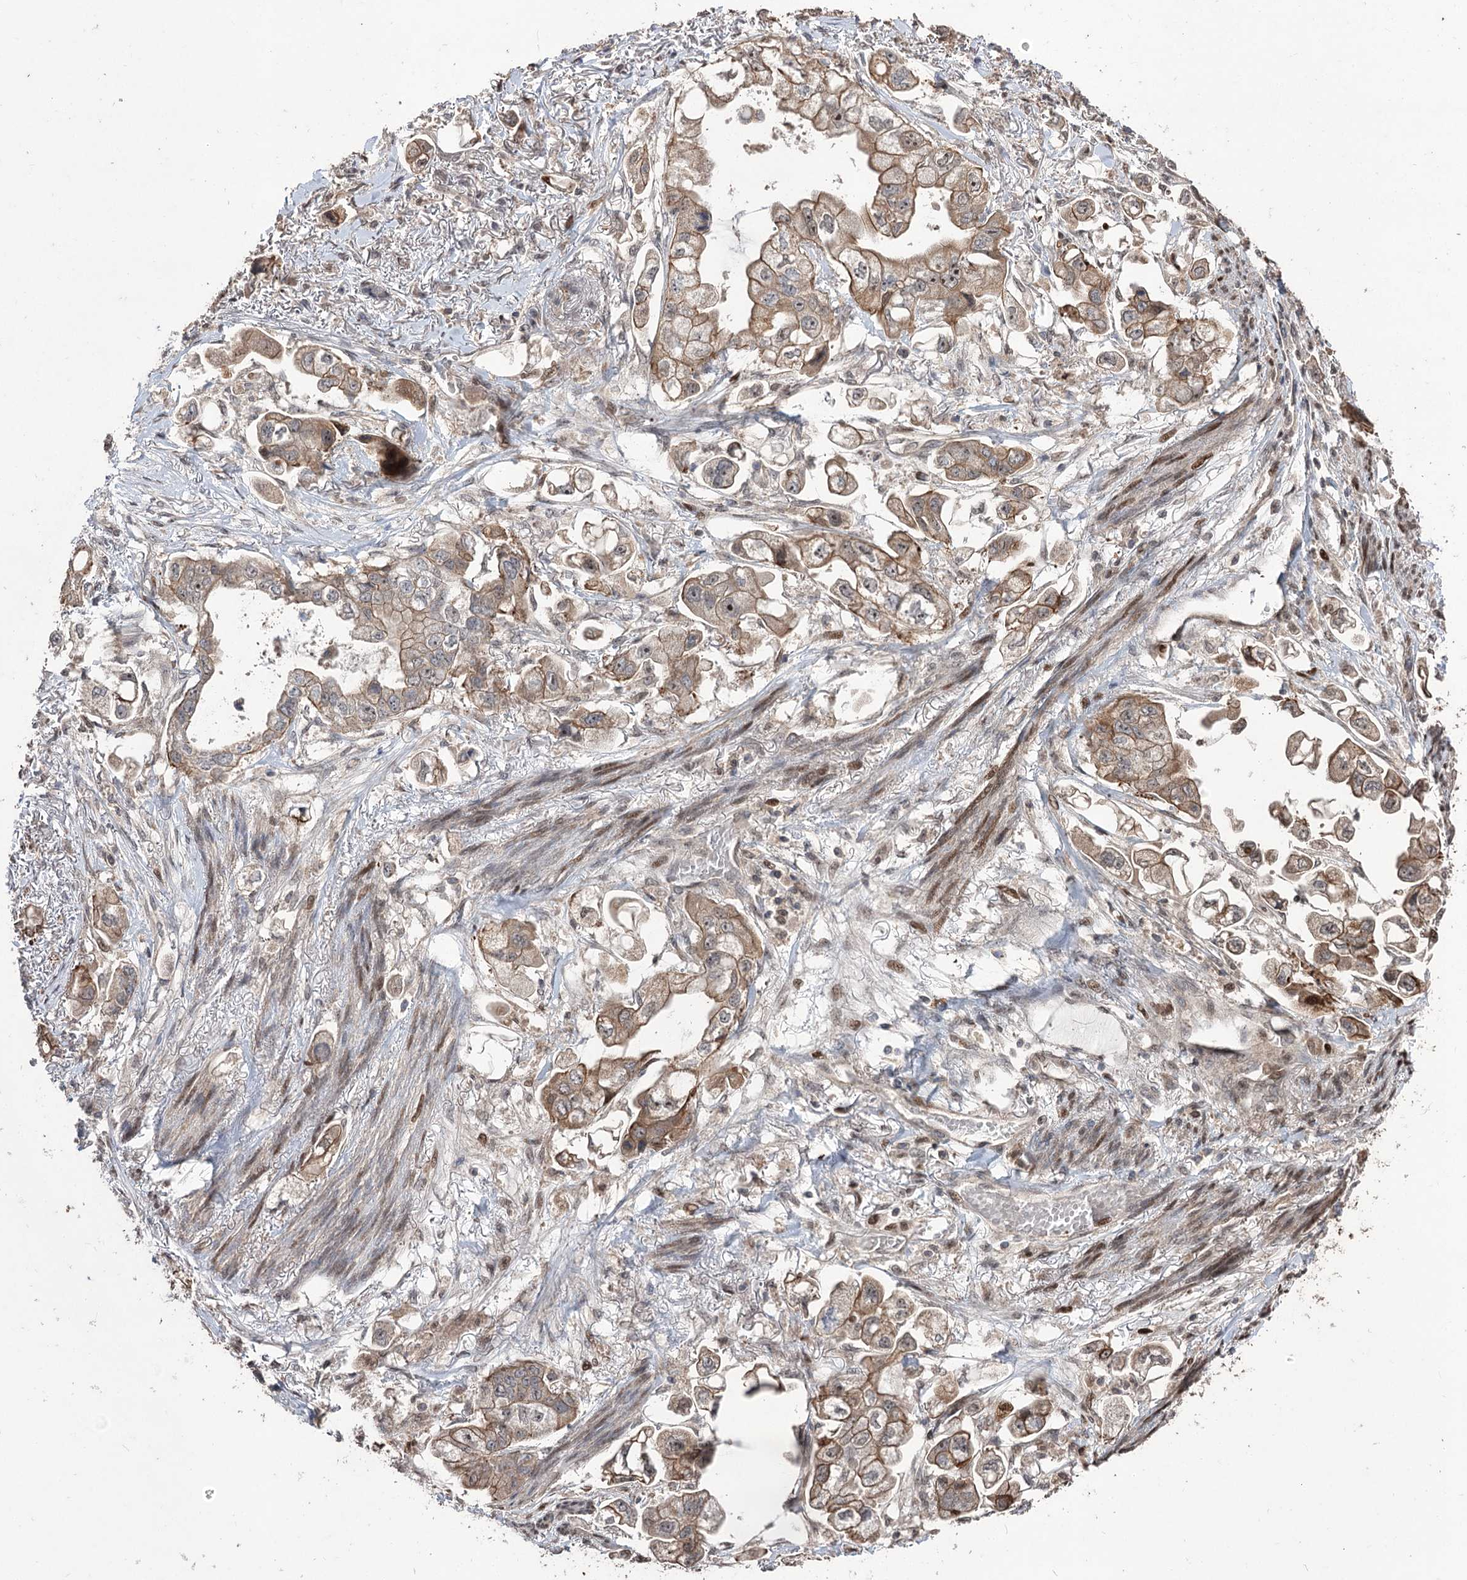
{"staining": {"intensity": "moderate", "quantity": ">75%", "location": "cytoplasmic/membranous,nuclear"}, "tissue": "stomach cancer", "cell_type": "Tumor cells", "image_type": "cancer", "snomed": [{"axis": "morphology", "description": "Adenocarcinoma, NOS"}, {"axis": "topography", "description": "Stomach"}], "caption": "This photomicrograph exhibits stomach cancer stained with immunohistochemistry to label a protein in brown. The cytoplasmic/membranous and nuclear of tumor cells show moderate positivity for the protein. Nuclei are counter-stained blue.", "gene": "CPNE8", "patient": {"sex": "male", "age": 62}}